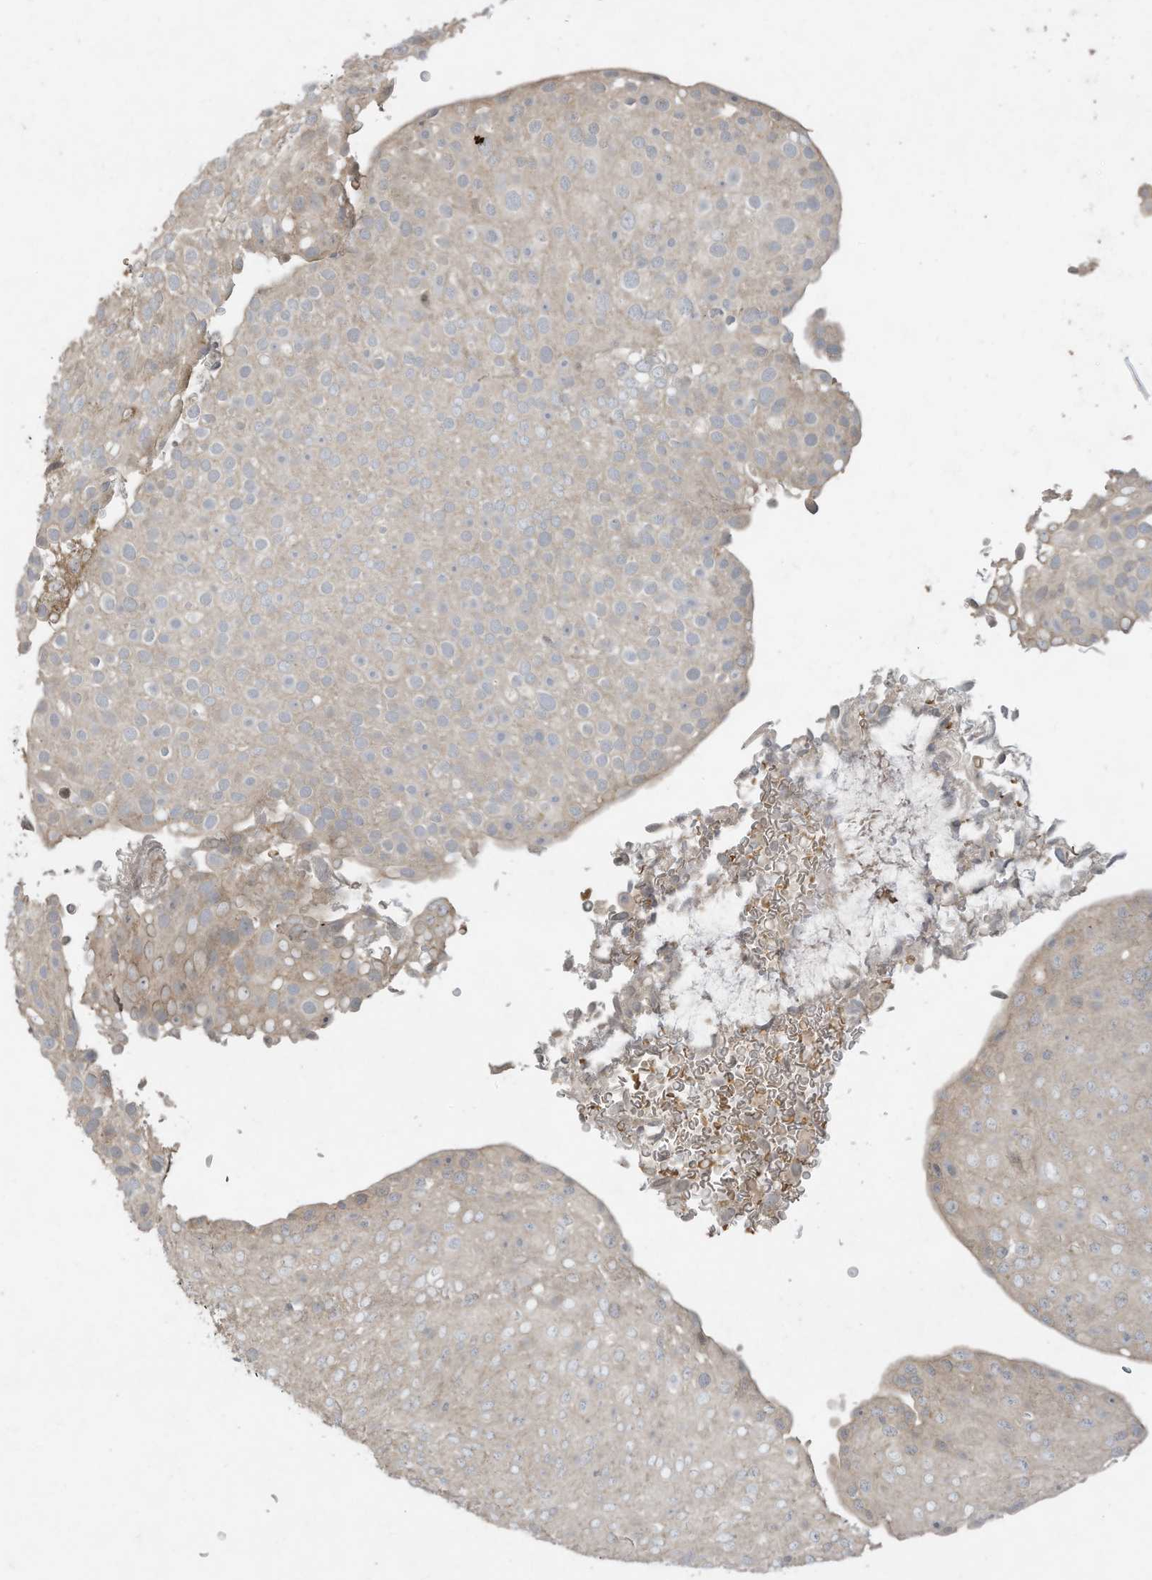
{"staining": {"intensity": "negative", "quantity": "none", "location": "none"}, "tissue": "urothelial cancer", "cell_type": "Tumor cells", "image_type": "cancer", "snomed": [{"axis": "morphology", "description": "Urothelial carcinoma, Low grade"}, {"axis": "topography", "description": "Urinary bladder"}], "caption": "Urothelial cancer stained for a protein using IHC exhibits no expression tumor cells.", "gene": "MATN2", "patient": {"sex": "male", "age": 78}}